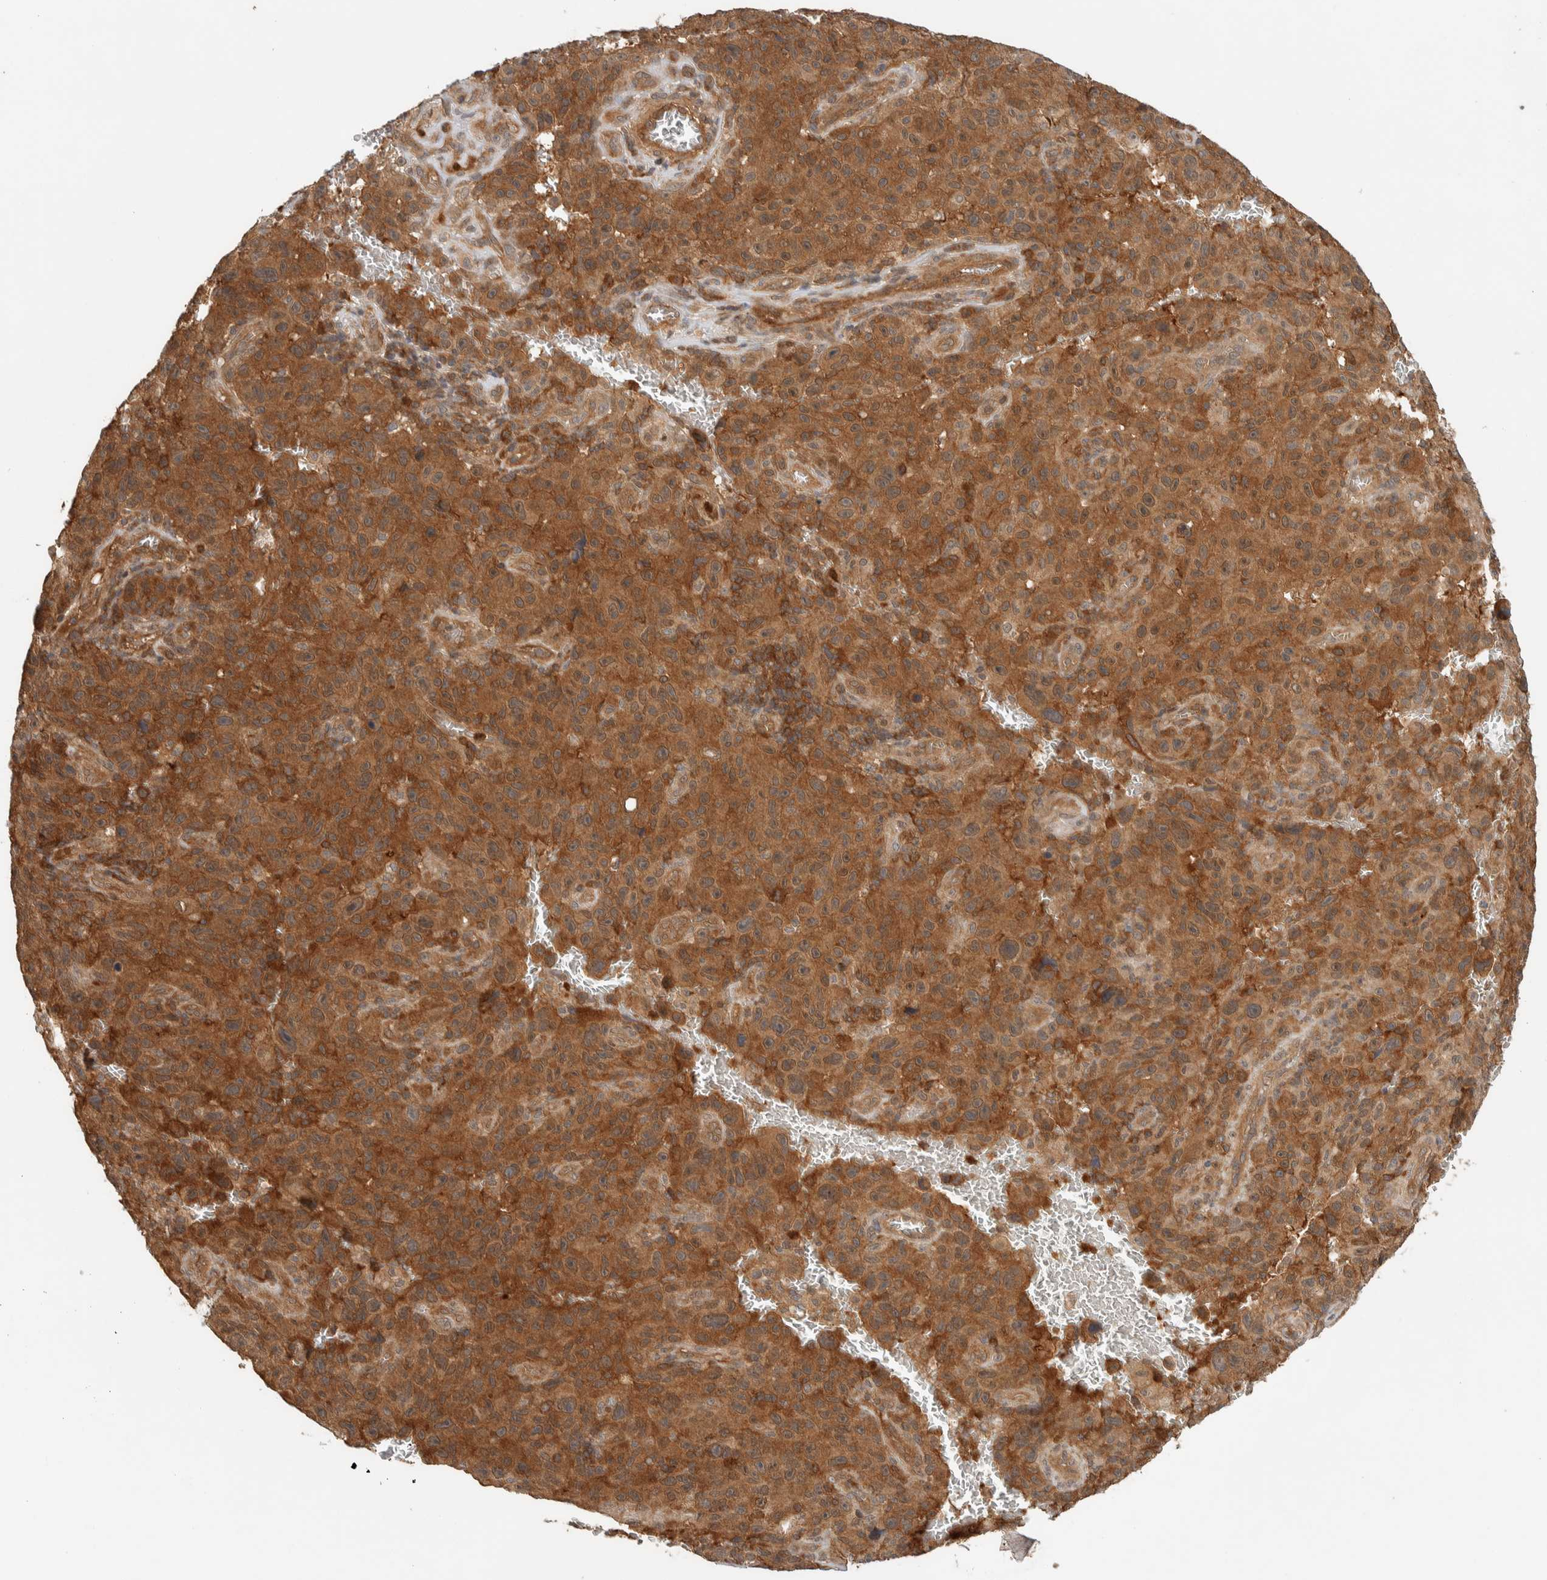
{"staining": {"intensity": "strong", "quantity": ">75%", "location": "cytoplasmic/membranous"}, "tissue": "melanoma", "cell_type": "Tumor cells", "image_type": "cancer", "snomed": [{"axis": "morphology", "description": "Malignant melanoma, NOS"}, {"axis": "topography", "description": "Skin"}], "caption": "Immunohistochemistry (IHC) micrograph of neoplastic tissue: human malignant melanoma stained using immunohistochemistry shows high levels of strong protein expression localized specifically in the cytoplasmic/membranous of tumor cells, appearing as a cytoplasmic/membranous brown color.", "gene": "ADSS2", "patient": {"sex": "female", "age": 82}}